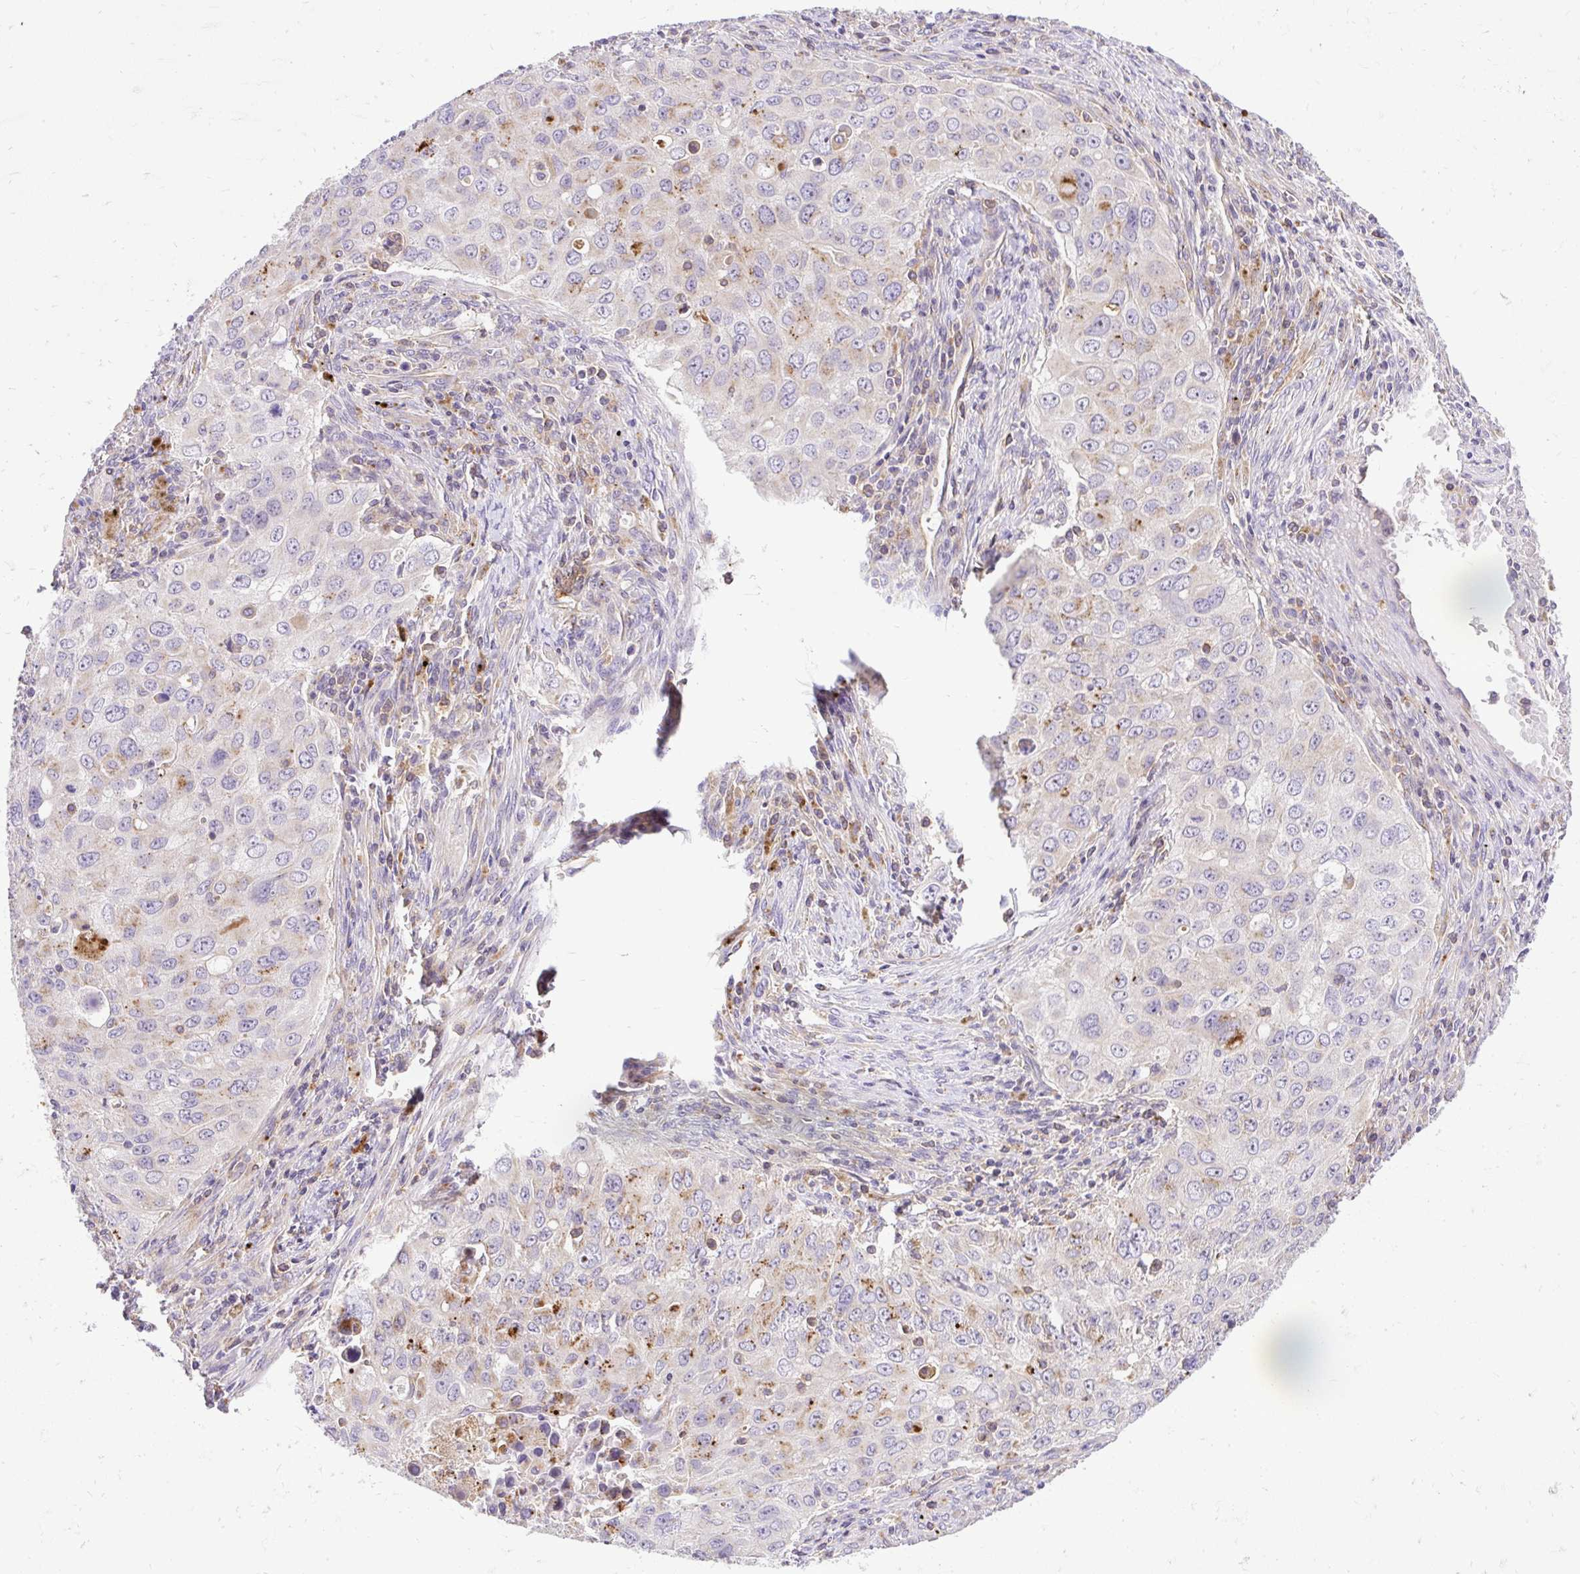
{"staining": {"intensity": "moderate", "quantity": "<25%", "location": "cytoplasmic/membranous"}, "tissue": "lung cancer", "cell_type": "Tumor cells", "image_type": "cancer", "snomed": [{"axis": "morphology", "description": "Adenocarcinoma, NOS"}, {"axis": "morphology", "description": "Adenocarcinoma, metastatic, NOS"}, {"axis": "topography", "description": "Lymph node"}, {"axis": "topography", "description": "Lung"}], "caption": "Immunohistochemistry of human lung cancer demonstrates low levels of moderate cytoplasmic/membranous positivity in approximately <25% of tumor cells. (brown staining indicates protein expression, while blue staining denotes nuclei).", "gene": "HEXB", "patient": {"sex": "female", "age": 42}}